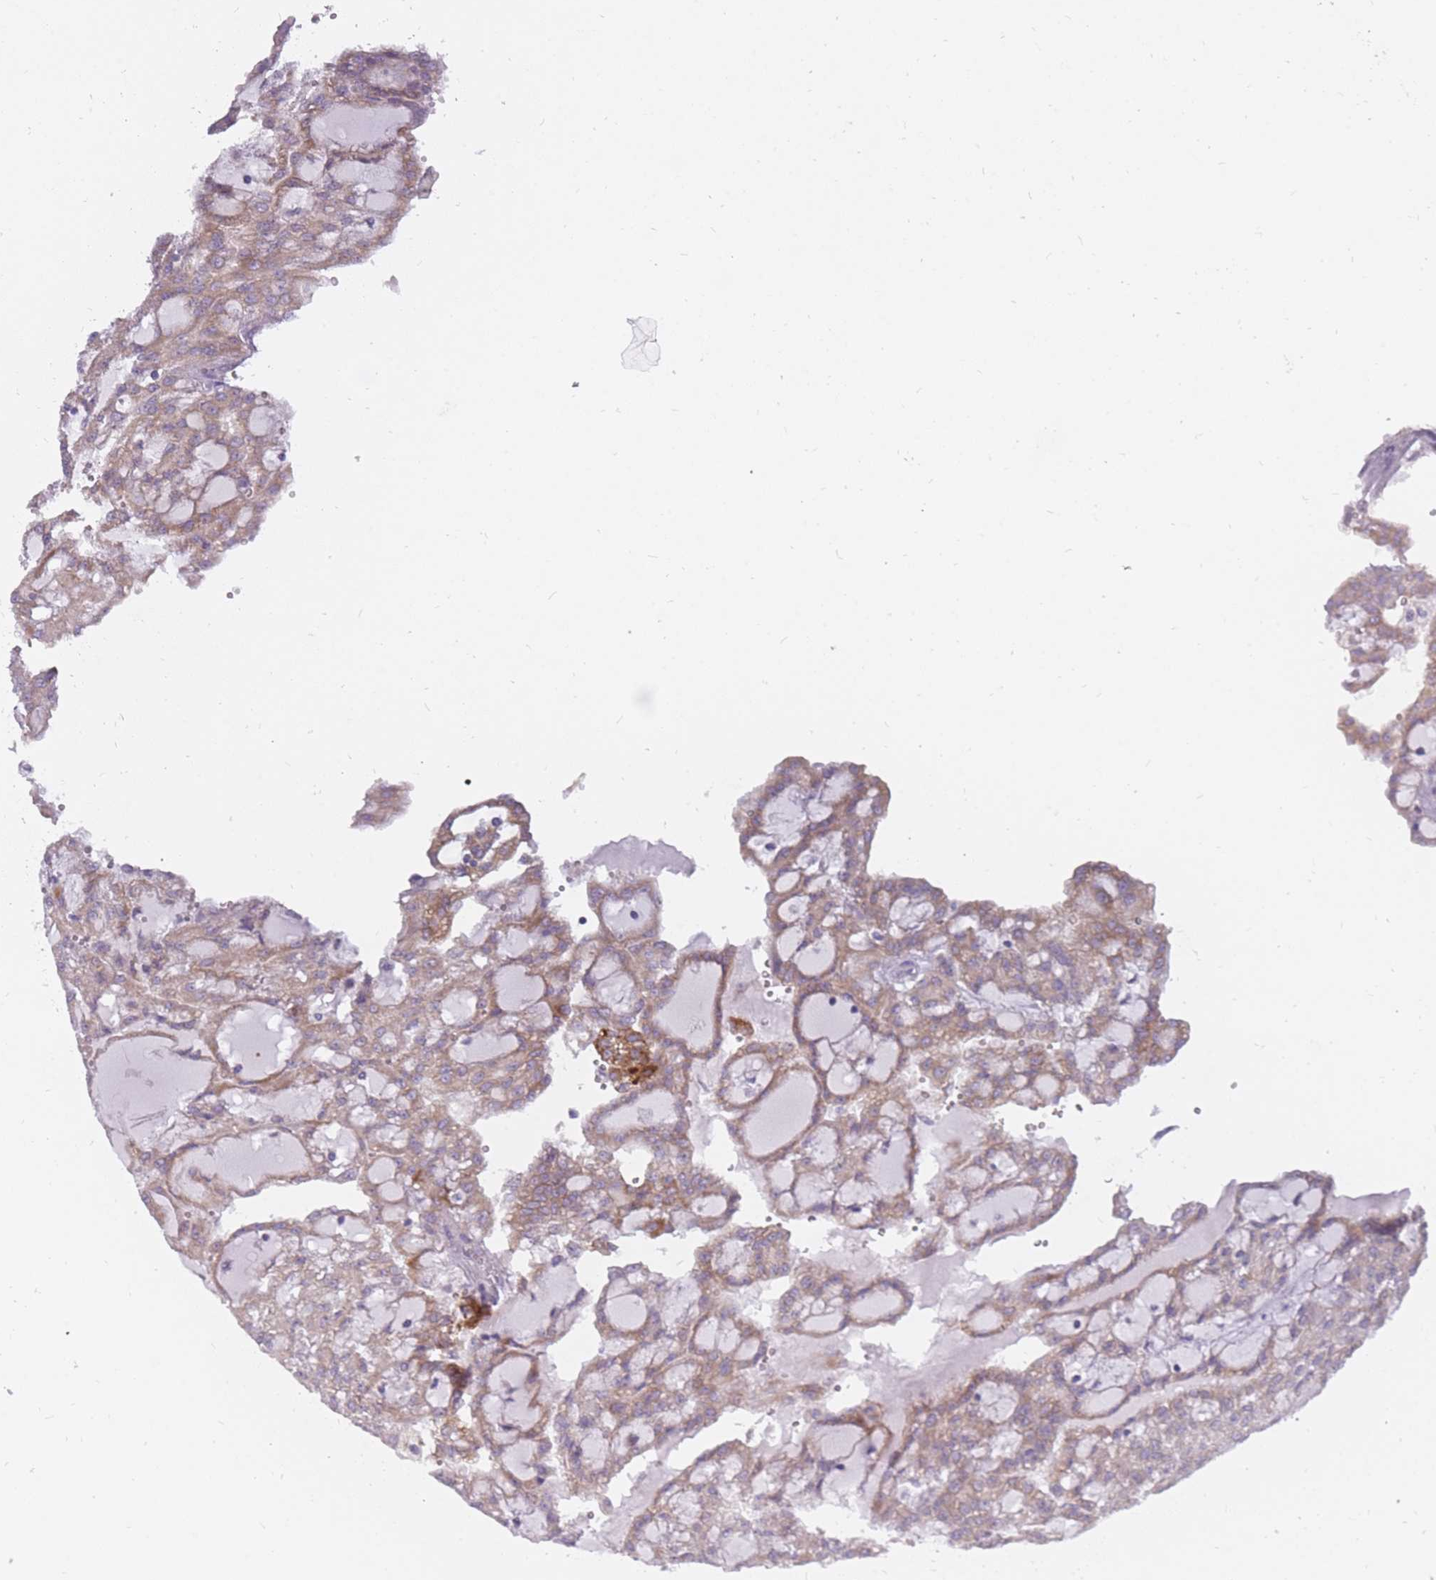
{"staining": {"intensity": "moderate", "quantity": "25%-75%", "location": "cytoplasmic/membranous"}, "tissue": "renal cancer", "cell_type": "Tumor cells", "image_type": "cancer", "snomed": [{"axis": "morphology", "description": "Adenocarcinoma, NOS"}, {"axis": "topography", "description": "Kidney"}], "caption": "Adenocarcinoma (renal) stained with immunohistochemistry shows moderate cytoplasmic/membranous expression in approximately 25%-75% of tumor cells. The staining was performed using DAB, with brown indicating positive protein expression. Nuclei are stained blue with hematoxylin.", "gene": "ALKBH4", "patient": {"sex": "male", "age": 63}}